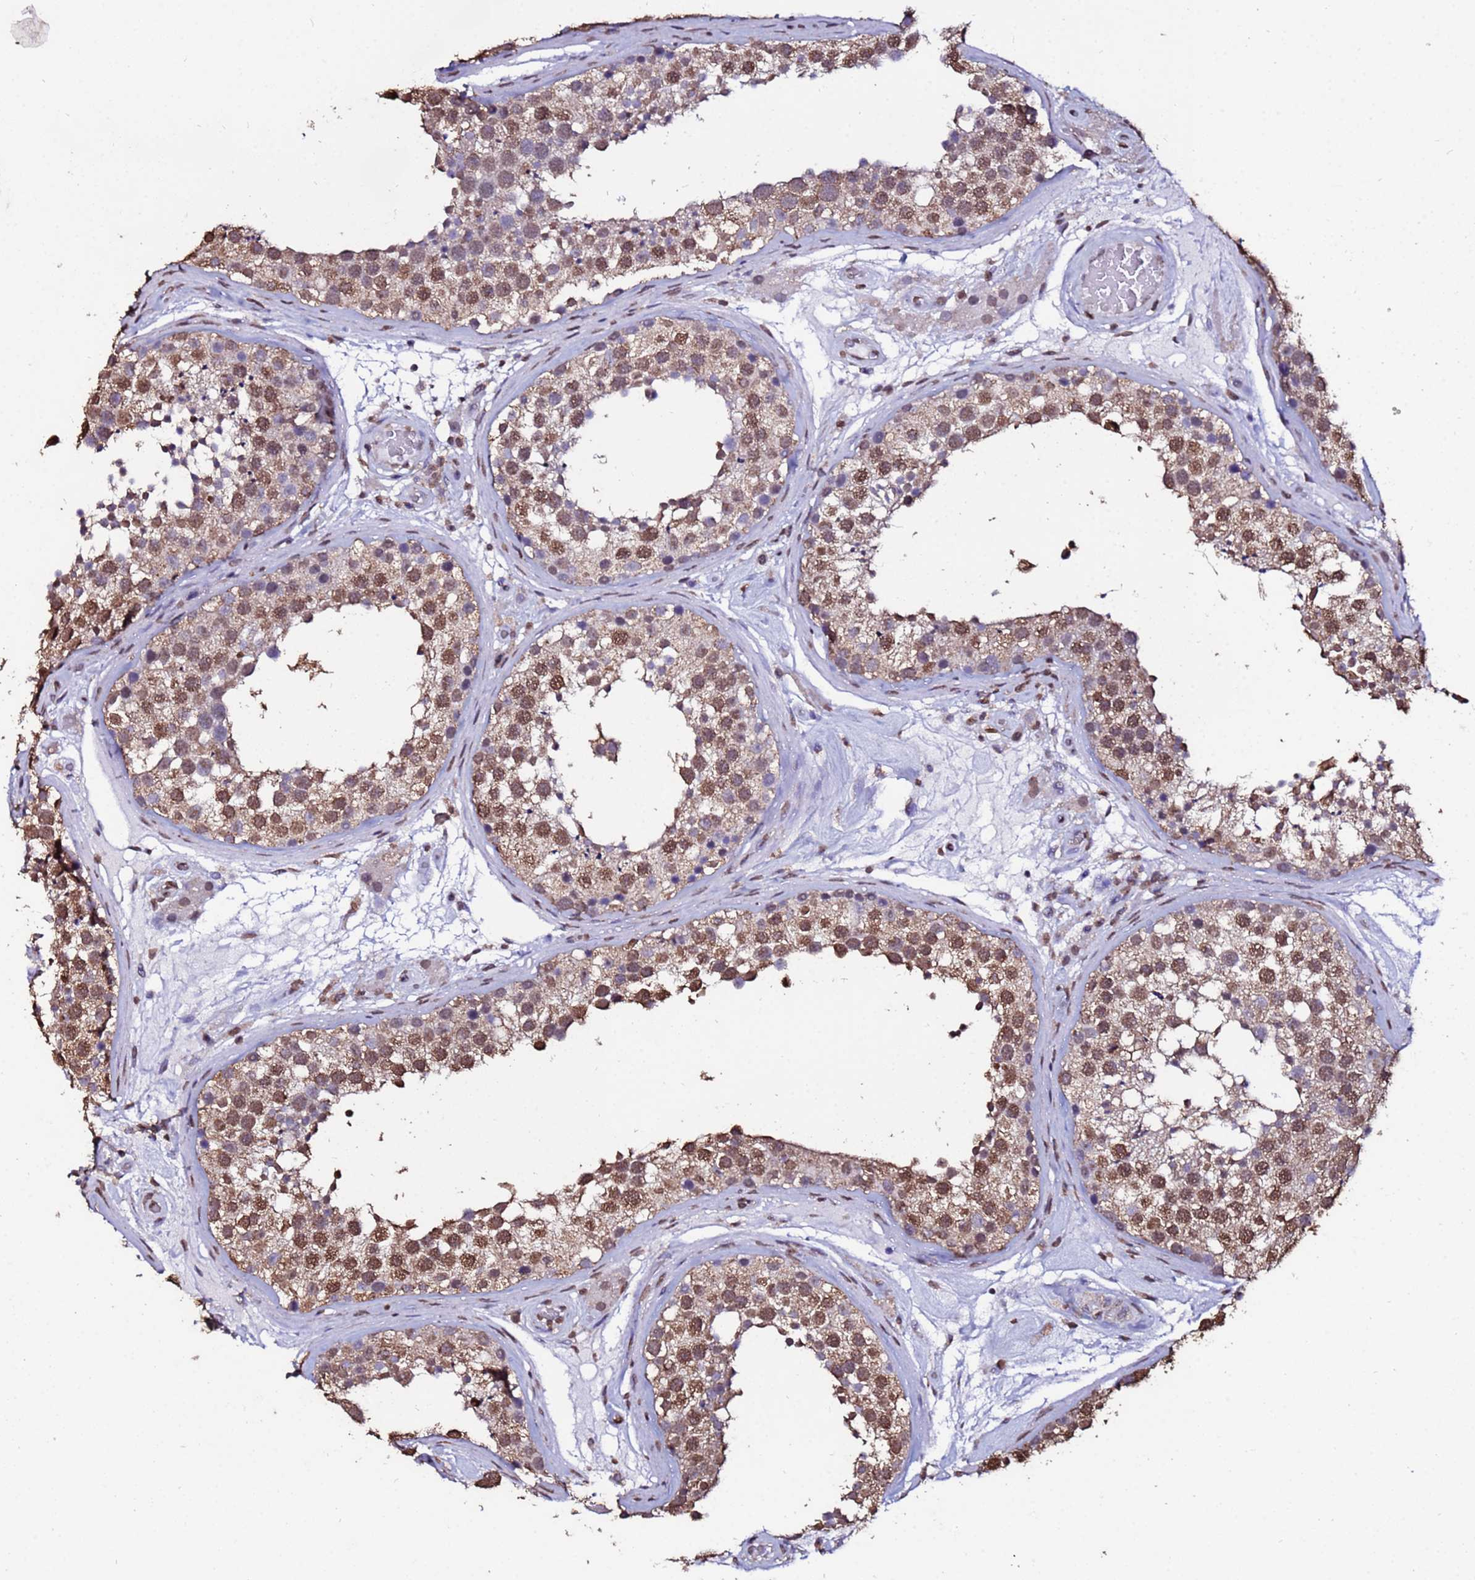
{"staining": {"intensity": "moderate", "quantity": ">75%", "location": "cytoplasmic/membranous,nuclear"}, "tissue": "testis", "cell_type": "Cells in seminiferous ducts", "image_type": "normal", "snomed": [{"axis": "morphology", "description": "Normal tissue, NOS"}, {"axis": "topography", "description": "Testis"}], "caption": "Normal testis was stained to show a protein in brown. There is medium levels of moderate cytoplasmic/membranous,nuclear positivity in about >75% of cells in seminiferous ducts.", "gene": "TRIP6", "patient": {"sex": "male", "age": 26}}